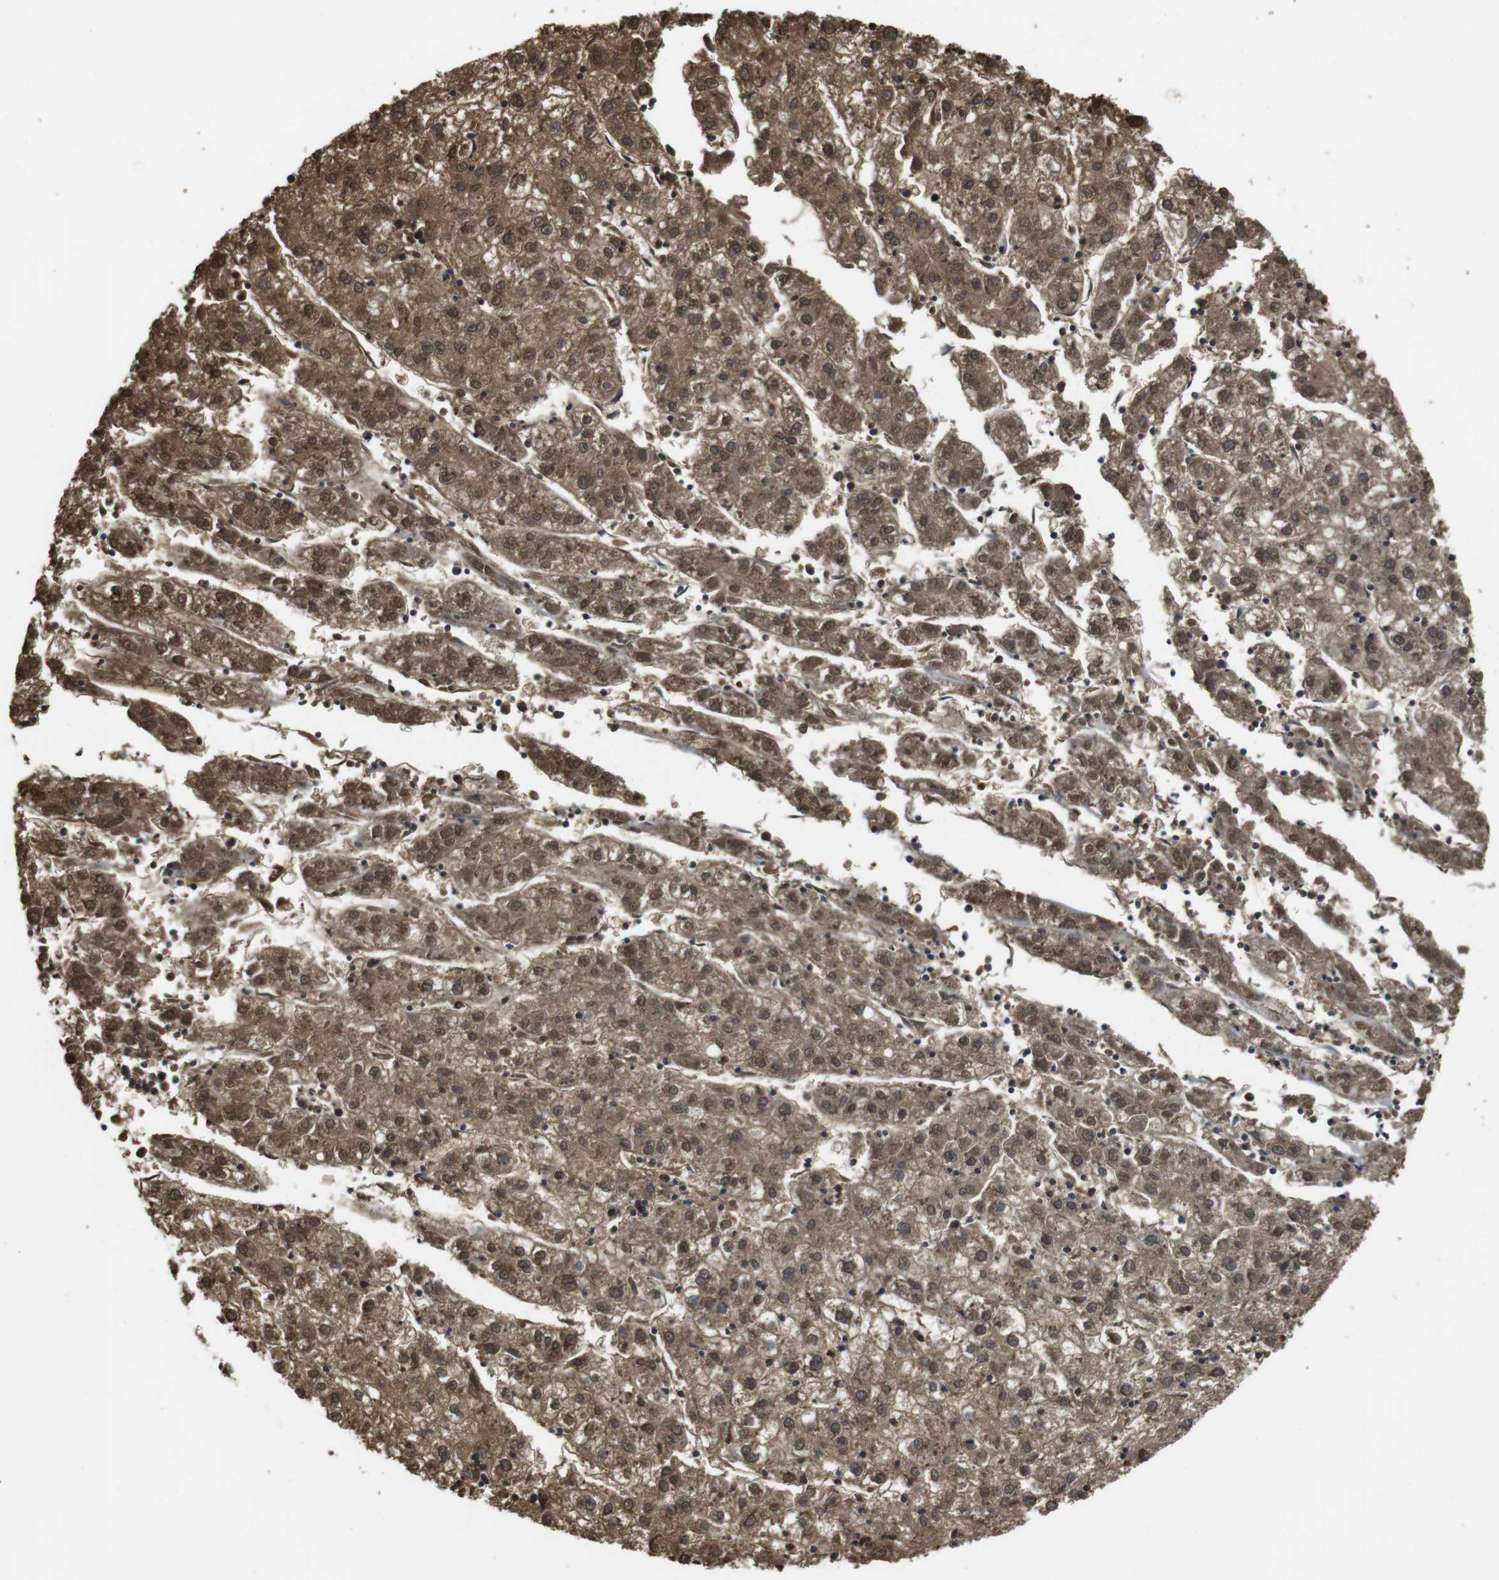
{"staining": {"intensity": "moderate", "quantity": ">75%", "location": "cytoplasmic/membranous,nuclear"}, "tissue": "liver cancer", "cell_type": "Tumor cells", "image_type": "cancer", "snomed": [{"axis": "morphology", "description": "Carcinoma, Hepatocellular, NOS"}, {"axis": "topography", "description": "Liver"}], "caption": "Moderate cytoplasmic/membranous and nuclear staining for a protein is identified in about >75% of tumor cells of liver cancer (hepatocellular carcinoma) using immunohistochemistry.", "gene": "LDHA", "patient": {"sex": "male", "age": 72}}